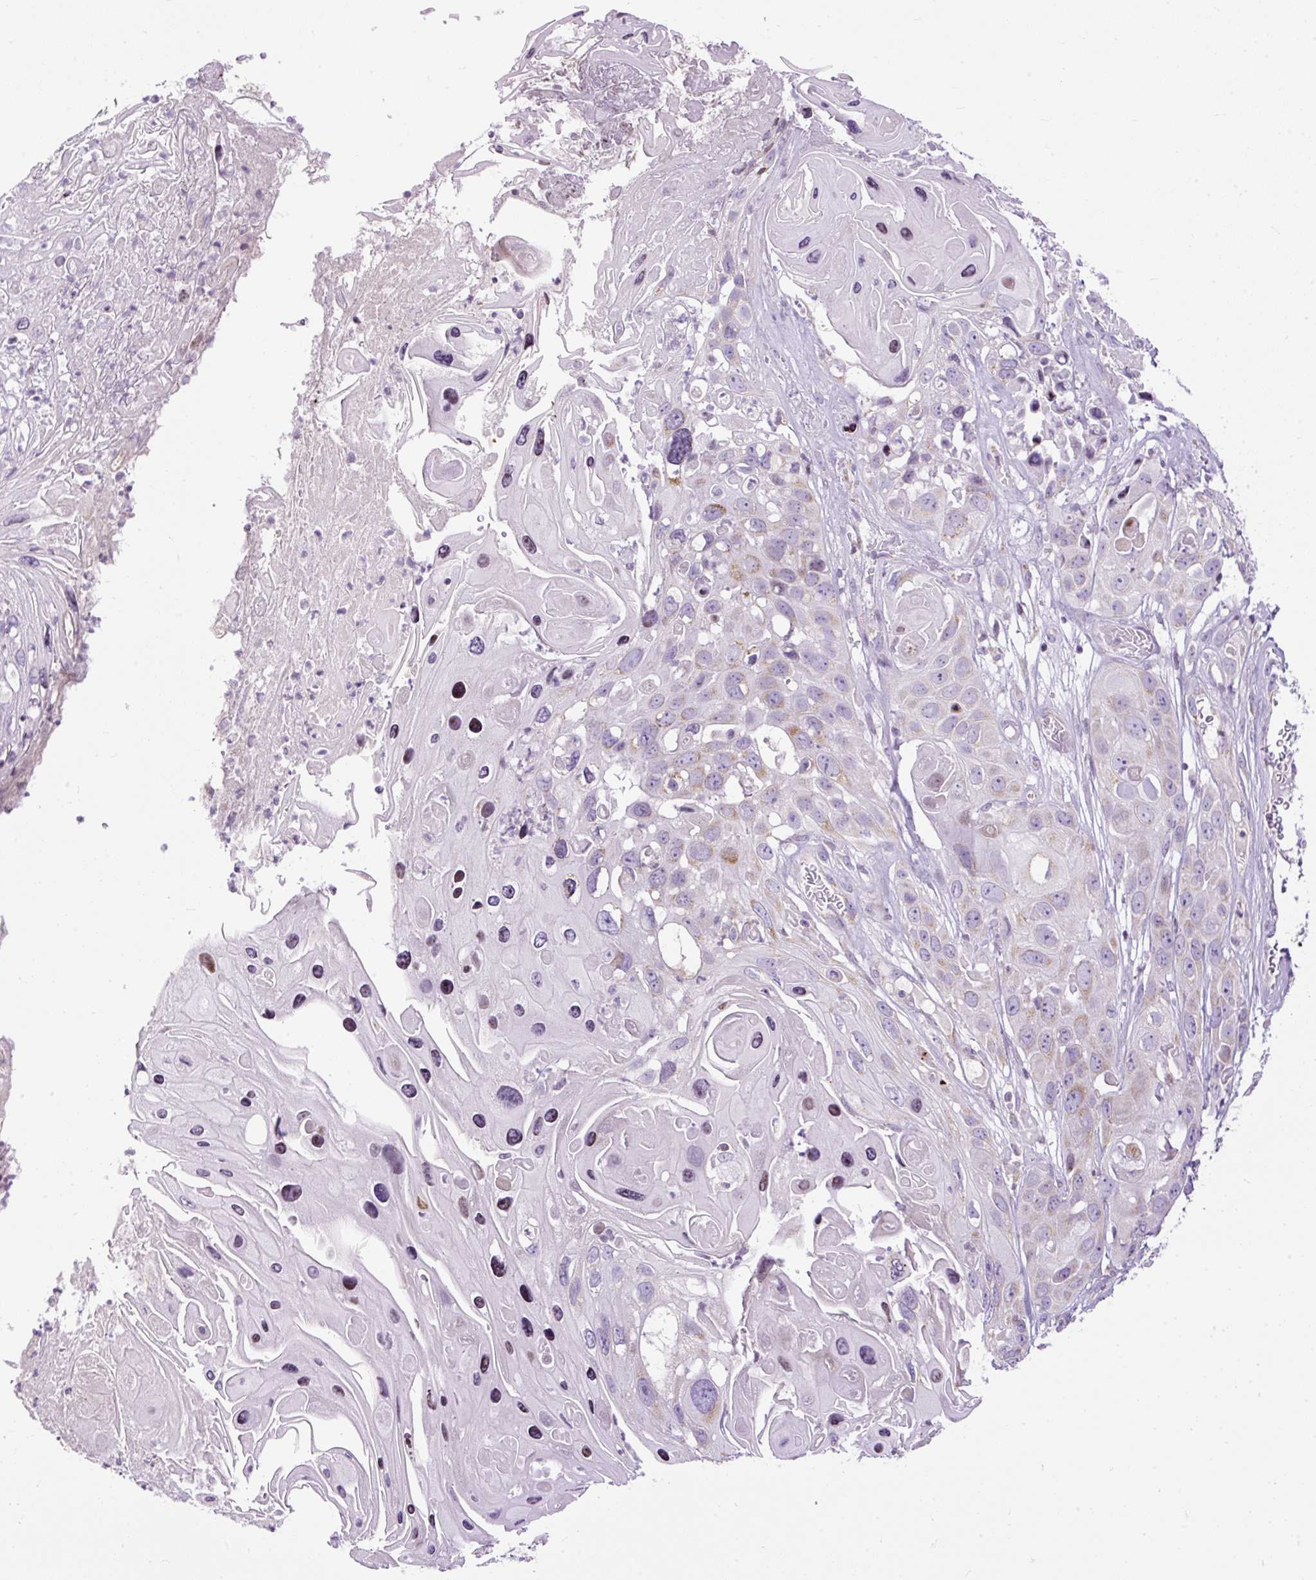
{"staining": {"intensity": "weak", "quantity": "25%-75%", "location": "cytoplasmic/membranous"}, "tissue": "skin cancer", "cell_type": "Tumor cells", "image_type": "cancer", "snomed": [{"axis": "morphology", "description": "Squamous cell carcinoma, NOS"}, {"axis": "topography", "description": "Skin"}], "caption": "The photomicrograph reveals immunohistochemical staining of skin squamous cell carcinoma. There is weak cytoplasmic/membranous expression is seen in approximately 25%-75% of tumor cells. (DAB = brown stain, brightfield microscopy at high magnification).", "gene": "FMC1", "patient": {"sex": "male", "age": 55}}